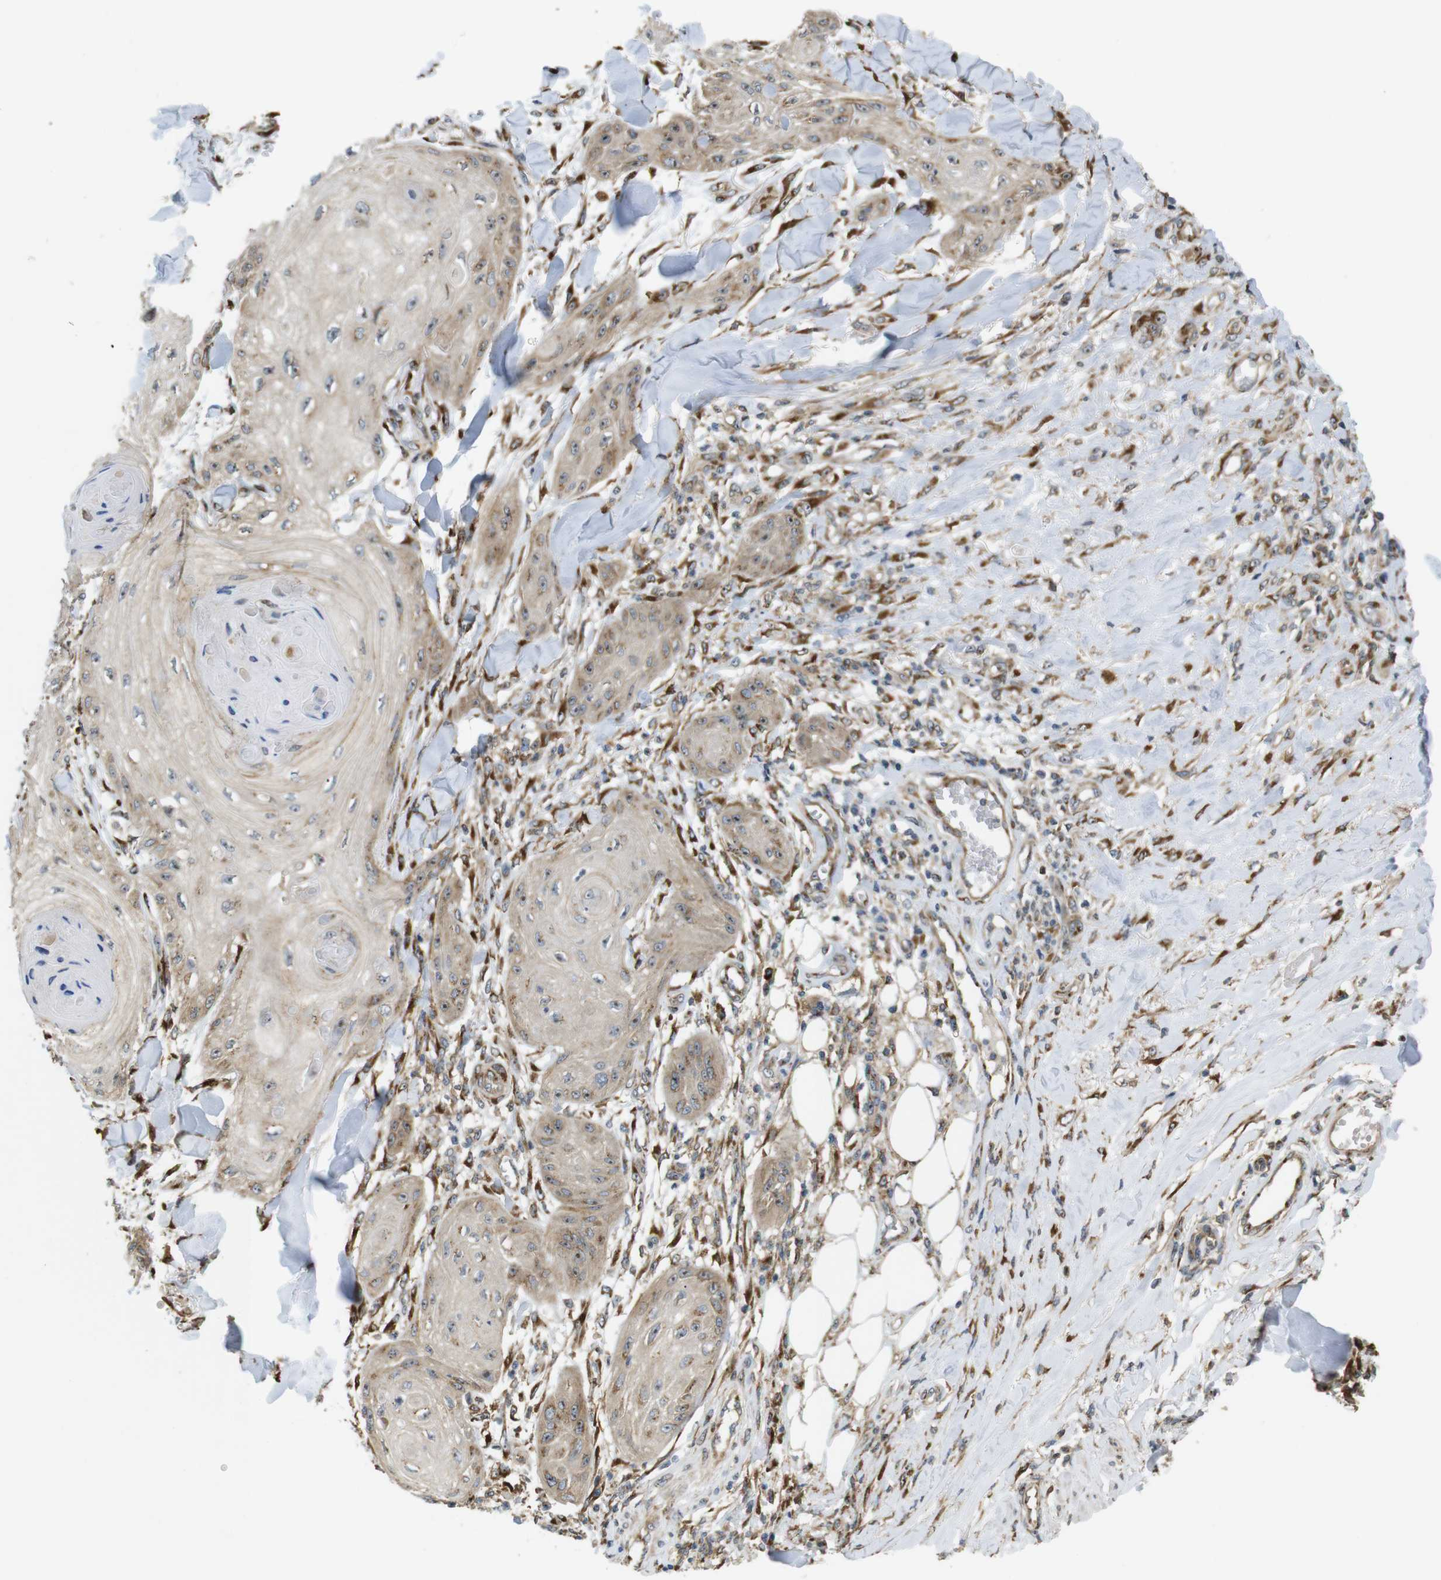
{"staining": {"intensity": "weak", "quantity": "<25%", "location": "cytoplasmic/membranous"}, "tissue": "skin cancer", "cell_type": "Tumor cells", "image_type": "cancer", "snomed": [{"axis": "morphology", "description": "Squamous cell carcinoma, NOS"}, {"axis": "topography", "description": "Skin"}], "caption": "Immunohistochemical staining of human squamous cell carcinoma (skin) displays no significant staining in tumor cells.", "gene": "TMEM143", "patient": {"sex": "male", "age": 74}}